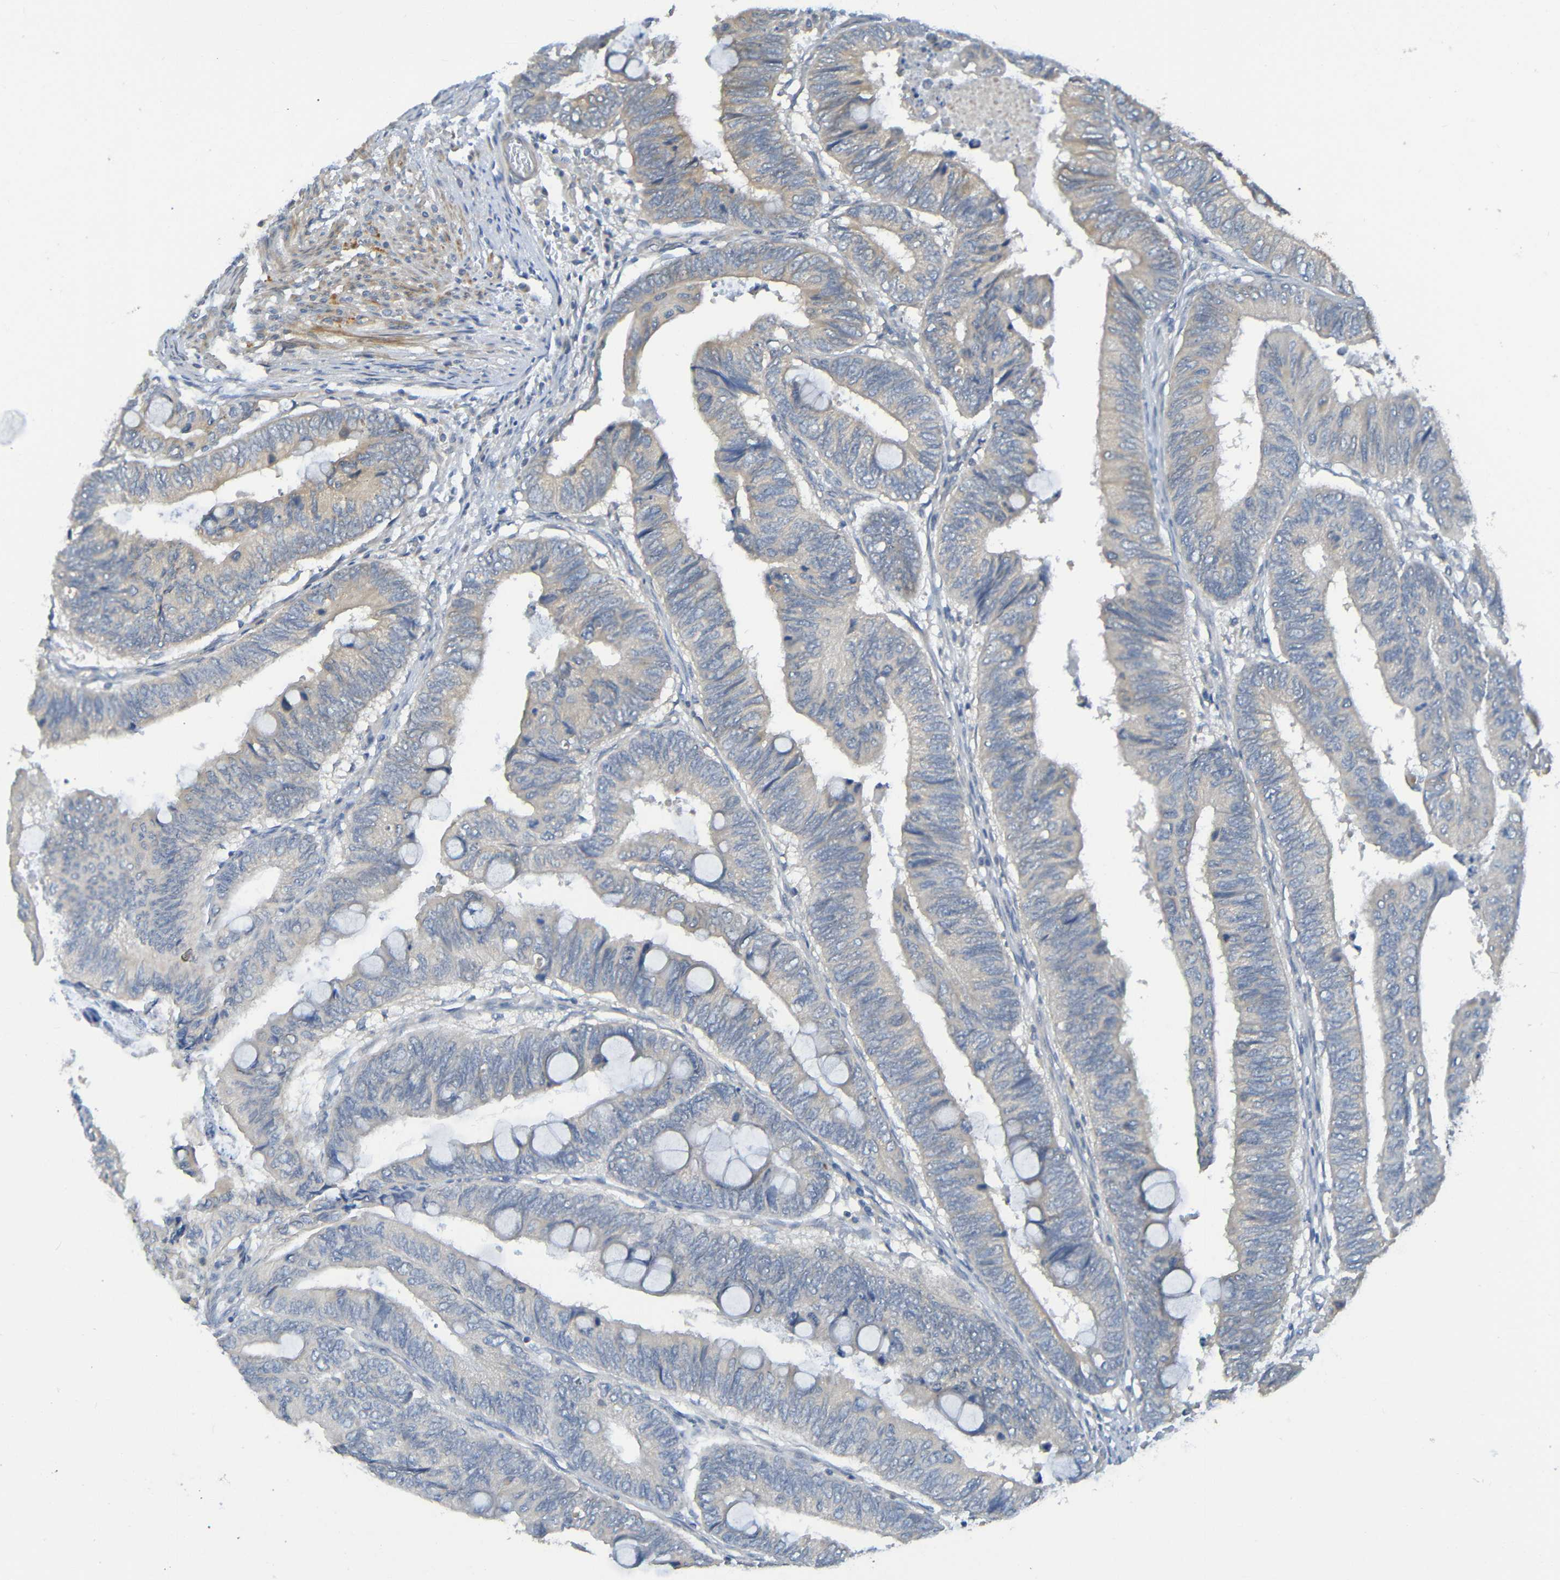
{"staining": {"intensity": "weak", "quantity": ">75%", "location": "cytoplasmic/membranous"}, "tissue": "colorectal cancer", "cell_type": "Tumor cells", "image_type": "cancer", "snomed": [{"axis": "morphology", "description": "Normal tissue, NOS"}, {"axis": "morphology", "description": "Adenocarcinoma, NOS"}, {"axis": "topography", "description": "Rectum"}, {"axis": "topography", "description": "Peripheral nerve tissue"}], "caption": "The immunohistochemical stain labels weak cytoplasmic/membranous positivity in tumor cells of colorectal cancer tissue. The protein of interest is stained brown, and the nuclei are stained in blue (DAB IHC with brightfield microscopy, high magnification).", "gene": "CYP4F2", "patient": {"sex": "male", "age": 92}}